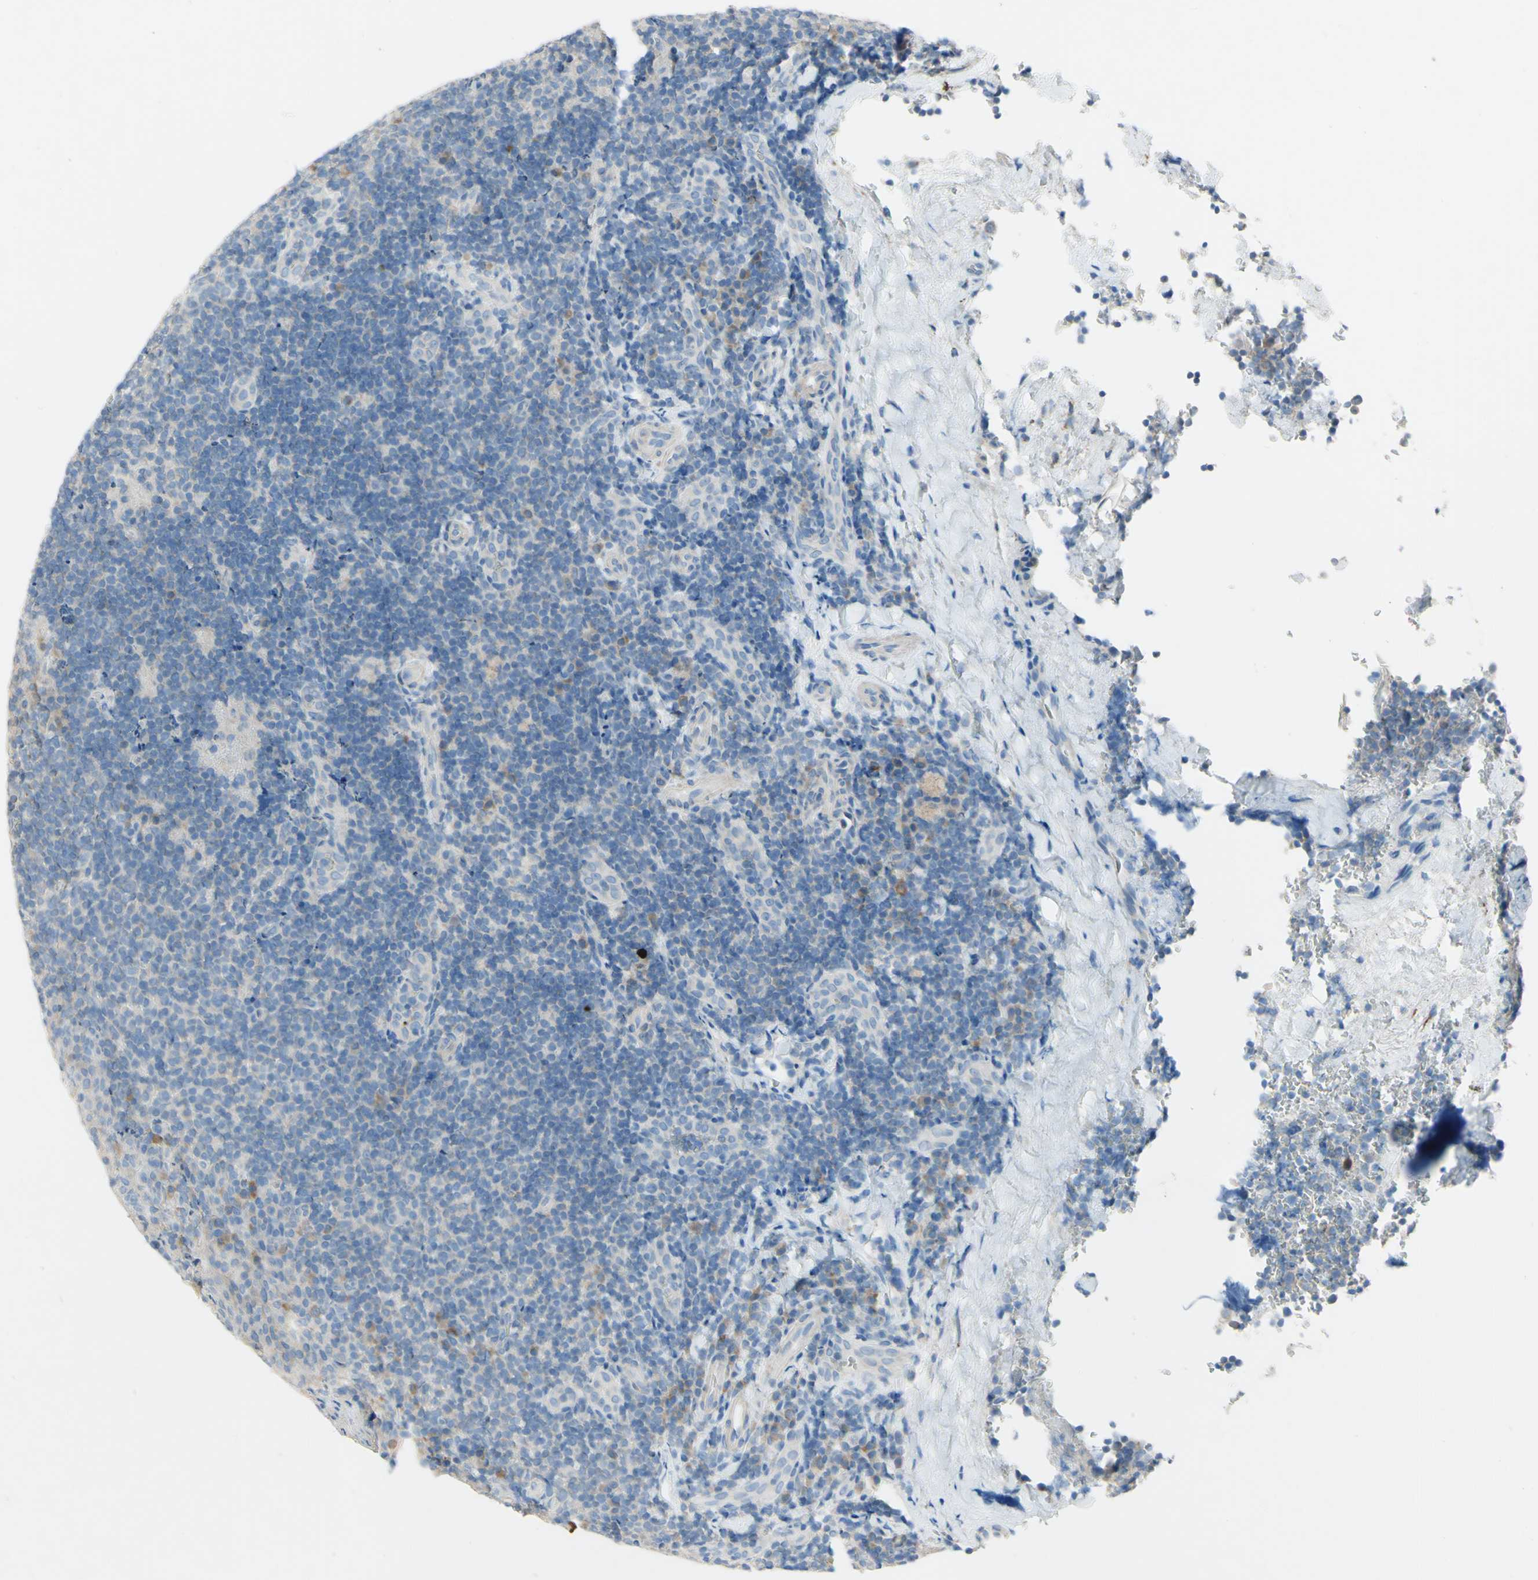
{"staining": {"intensity": "negative", "quantity": "none", "location": "none"}, "tissue": "tonsil", "cell_type": "Germinal center cells", "image_type": "normal", "snomed": [{"axis": "morphology", "description": "Normal tissue, NOS"}, {"axis": "topography", "description": "Tonsil"}], "caption": "This is an immunohistochemistry (IHC) histopathology image of benign tonsil. There is no positivity in germinal center cells.", "gene": "ACADL", "patient": {"sex": "male", "age": 17}}